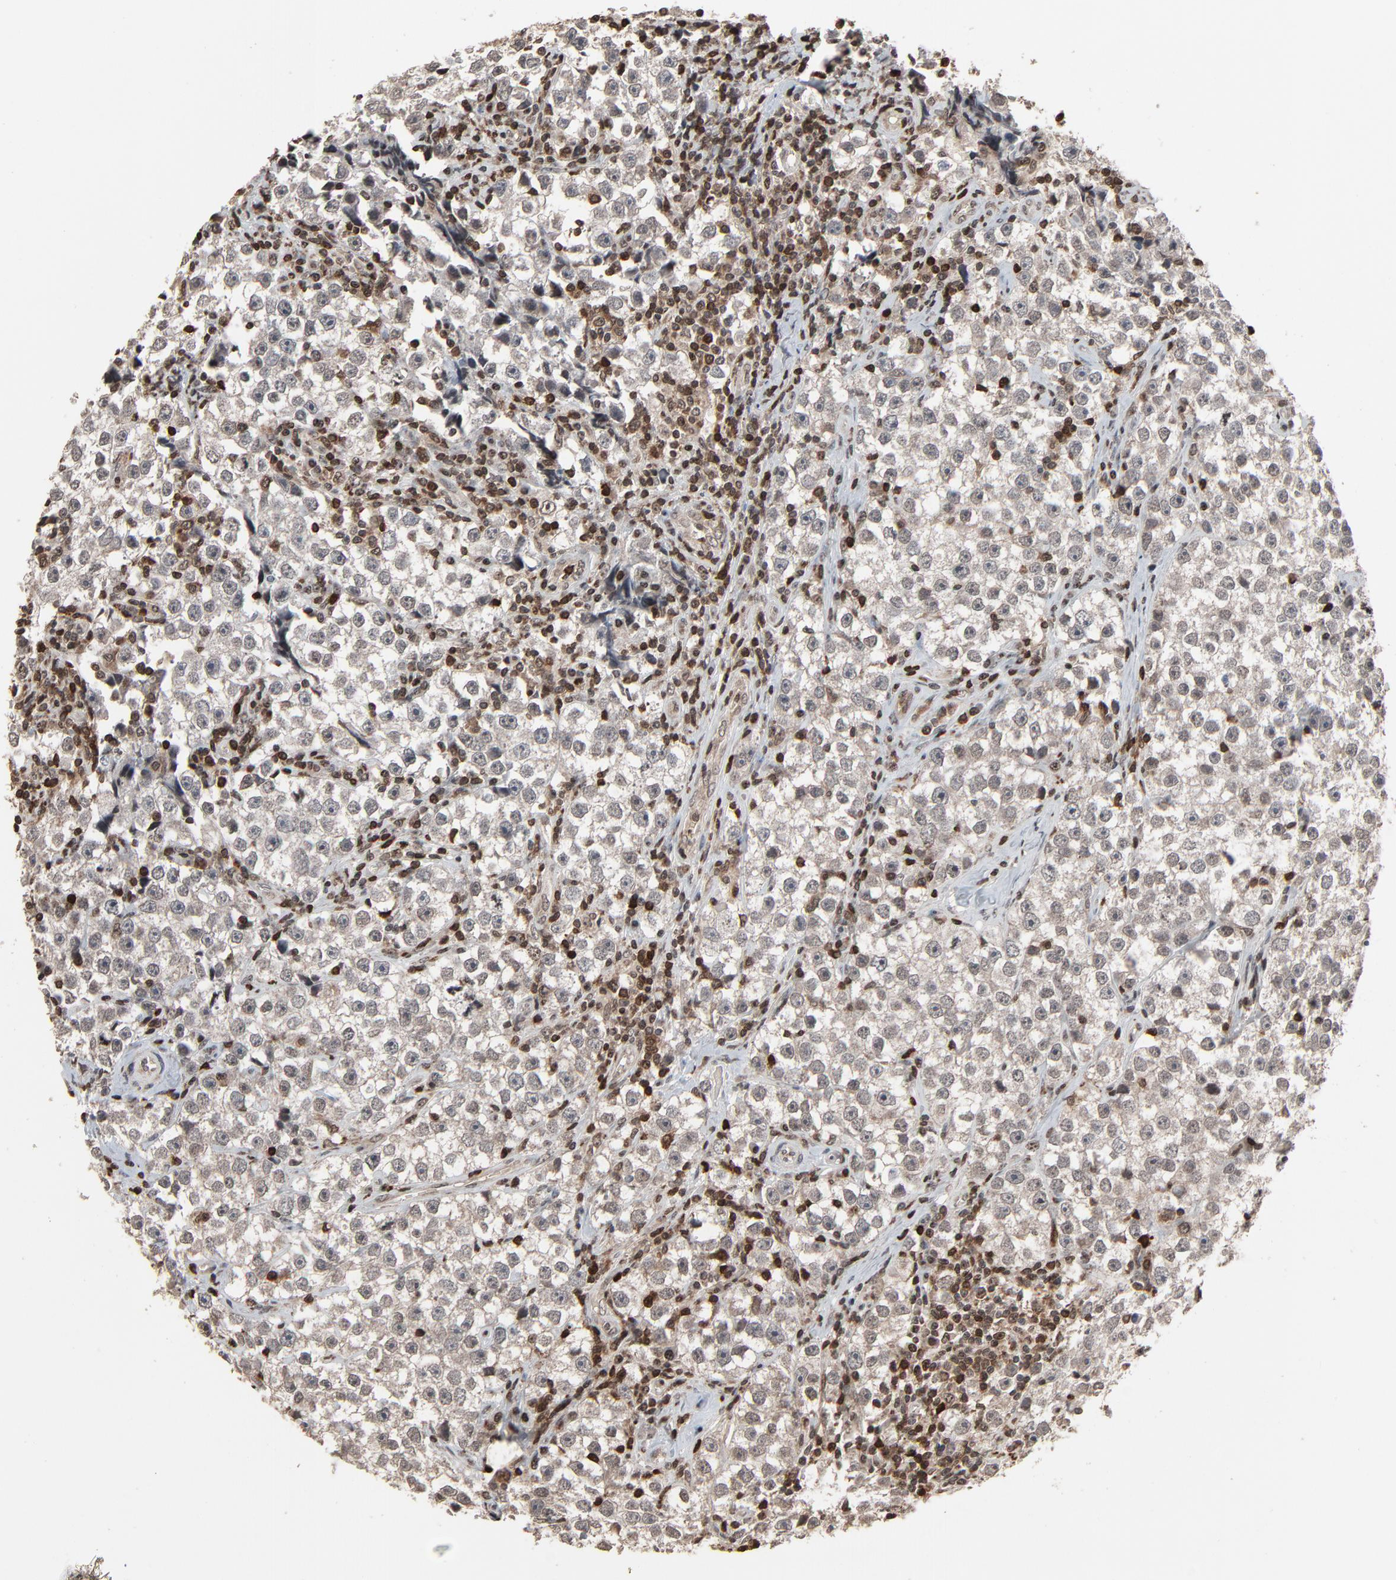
{"staining": {"intensity": "weak", "quantity": ">75%", "location": "cytoplasmic/membranous,nuclear"}, "tissue": "testis cancer", "cell_type": "Tumor cells", "image_type": "cancer", "snomed": [{"axis": "morphology", "description": "Seminoma, NOS"}, {"axis": "topography", "description": "Testis"}], "caption": "Protein staining by IHC shows weak cytoplasmic/membranous and nuclear positivity in approximately >75% of tumor cells in testis seminoma.", "gene": "RPS6KA3", "patient": {"sex": "male", "age": 32}}